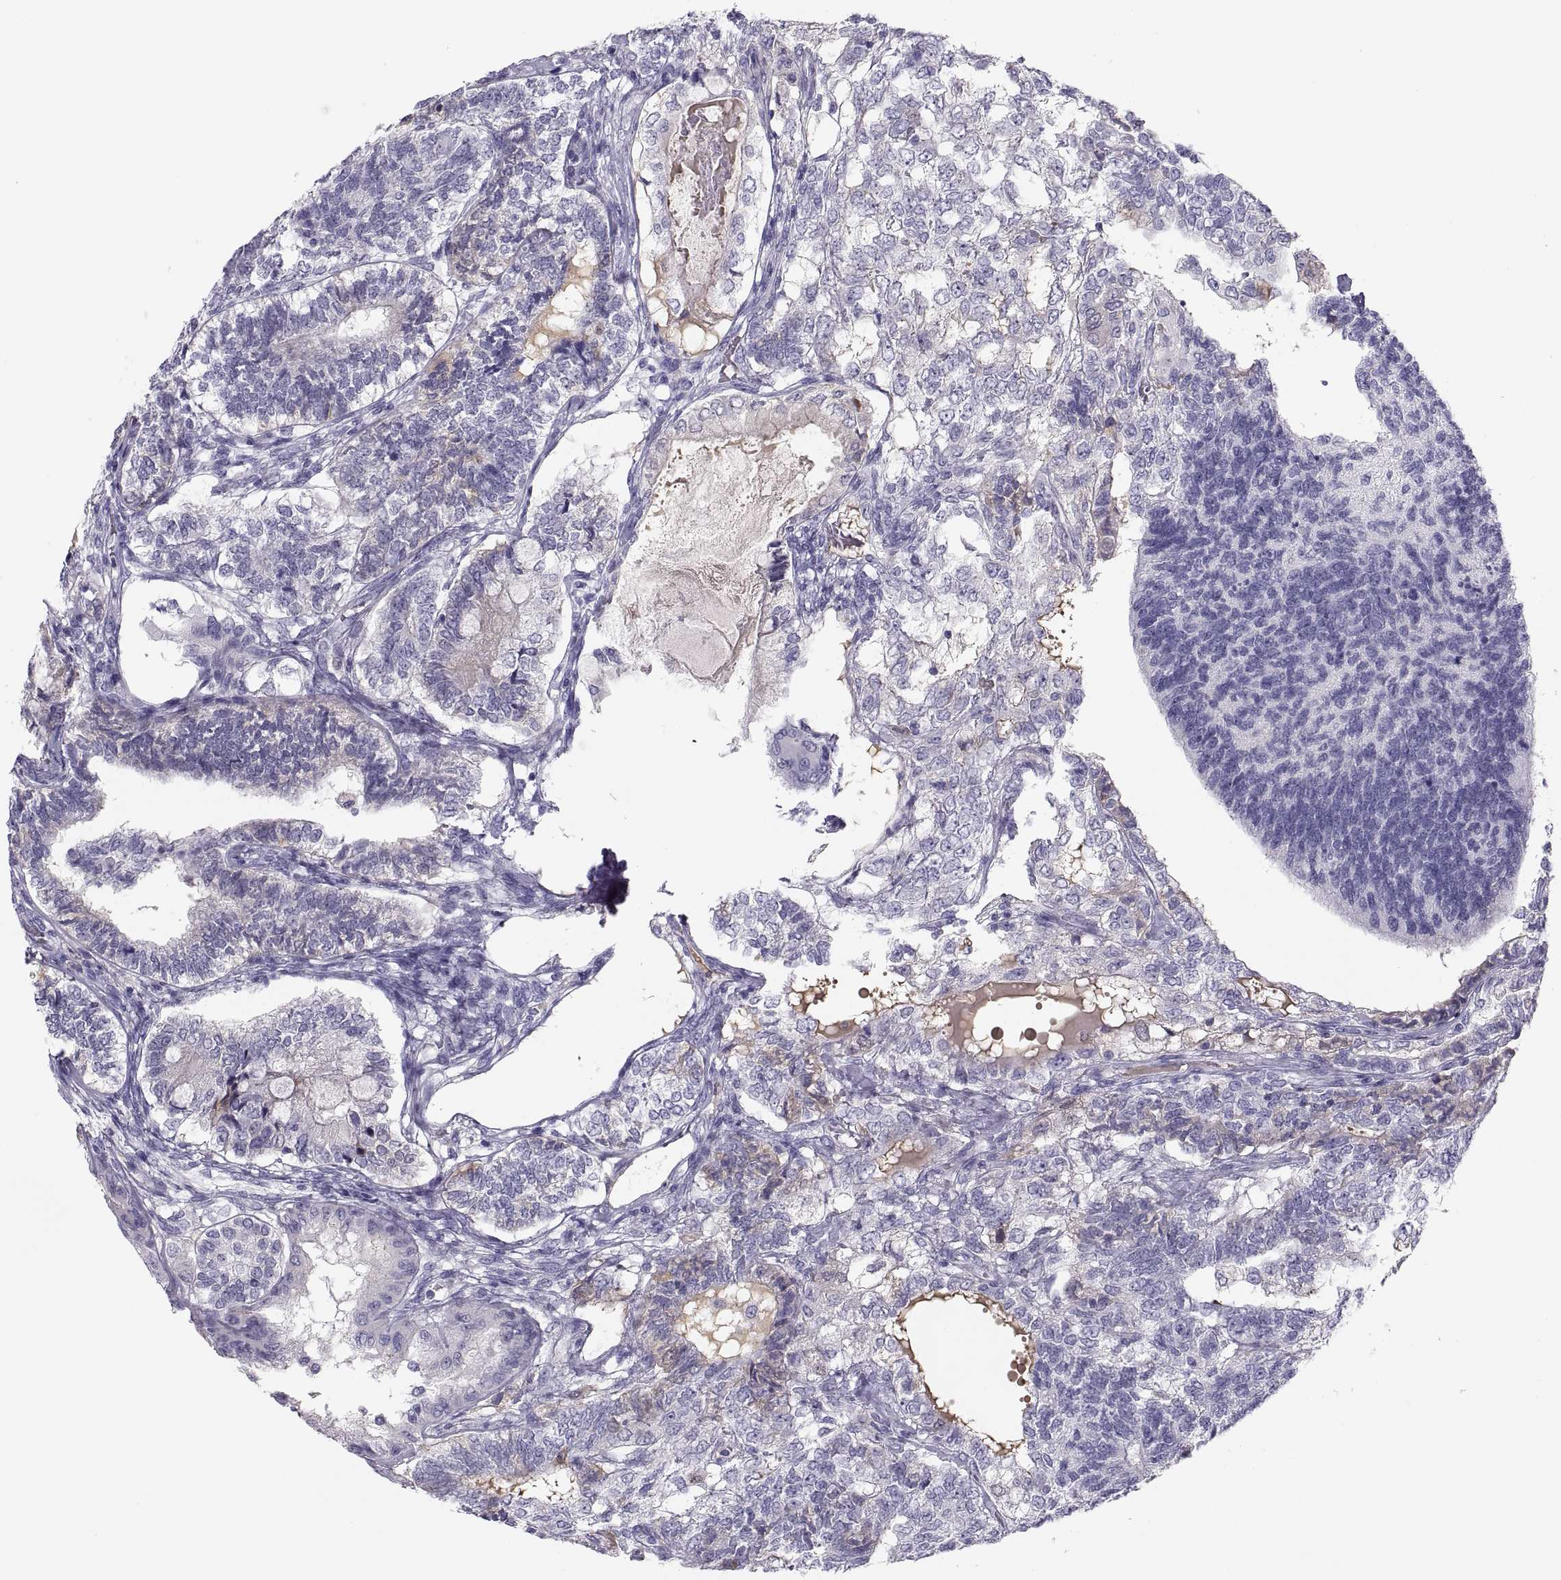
{"staining": {"intensity": "negative", "quantity": "none", "location": "none"}, "tissue": "testis cancer", "cell_type": "Tumor cells", "image_type": "cancer", "snomed": [{"axis": "morphology", "description": "Seminoma, NOS"}, {"axis": "morphology", "description": "Carcinoma, Embryonal, NOS"}, {"axis": "topography", "description": "Testis"}], "caption": "Immunohistochemistry (IHC) of testis cancer displays no expression in tumor cells.", "gene": "MAGEB2", "patient": {"sex": "male", "age": 41}}